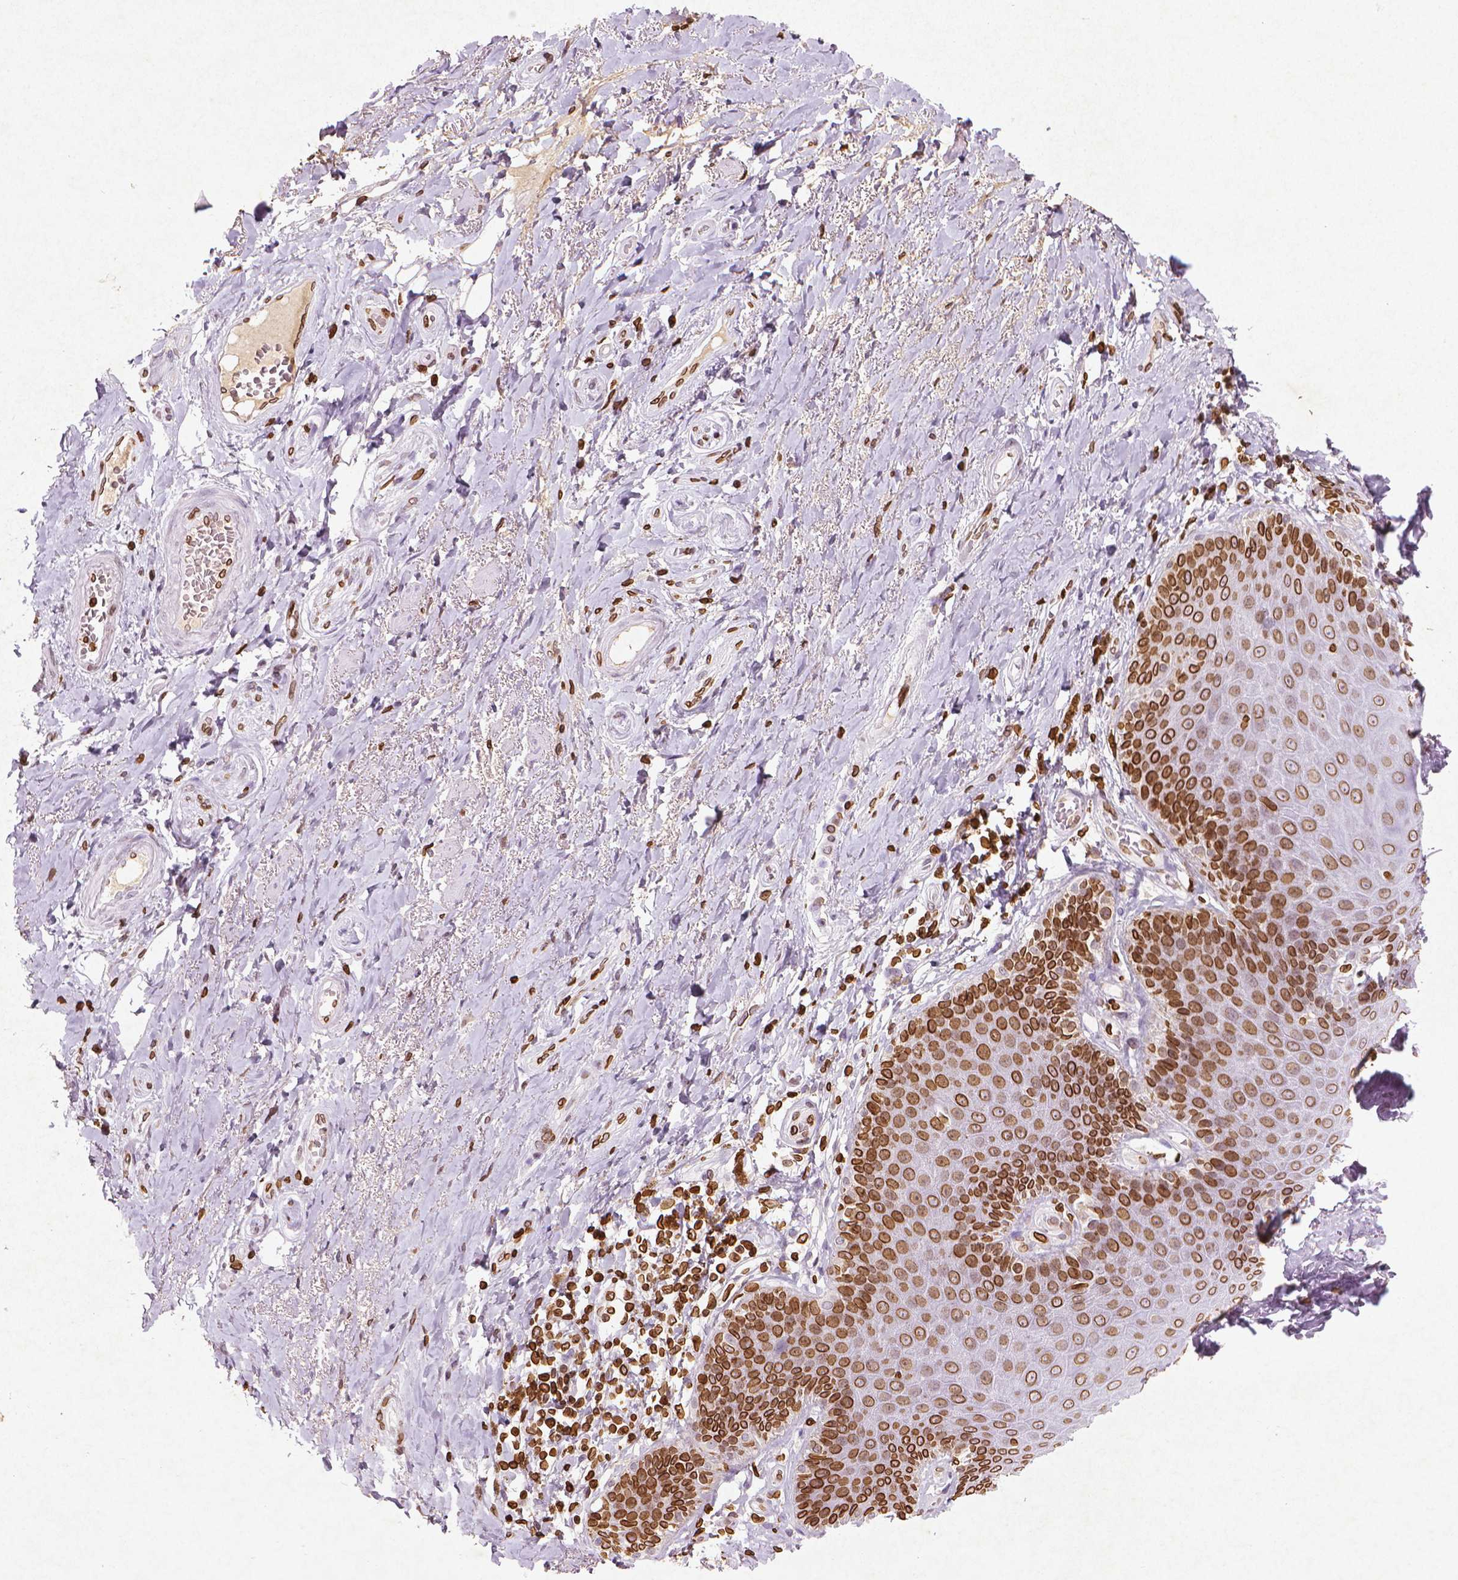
{"staining": {"intensity": "moderate", "quantity": "25%-75%", "location": "nuclear"}, "tissue": "adipose tissue", "cell_type": "Adipocytes", "image_type": "normal", "snomed": [{"axis": "morphology", "description": "Normal tissue, NOS"}, {"axis": "topography", "description": "Anal"}, {"axis": "topography", "description": "Peripheral nerve tissue"}], "caption": "Brown immunohistochemical staining in benign adipose tissue shows moderate nuclear staining in approximately 25%-75% of adipocytes.", "gene": "LMNB1", "patient": {"sex": "male", "age": 53}}